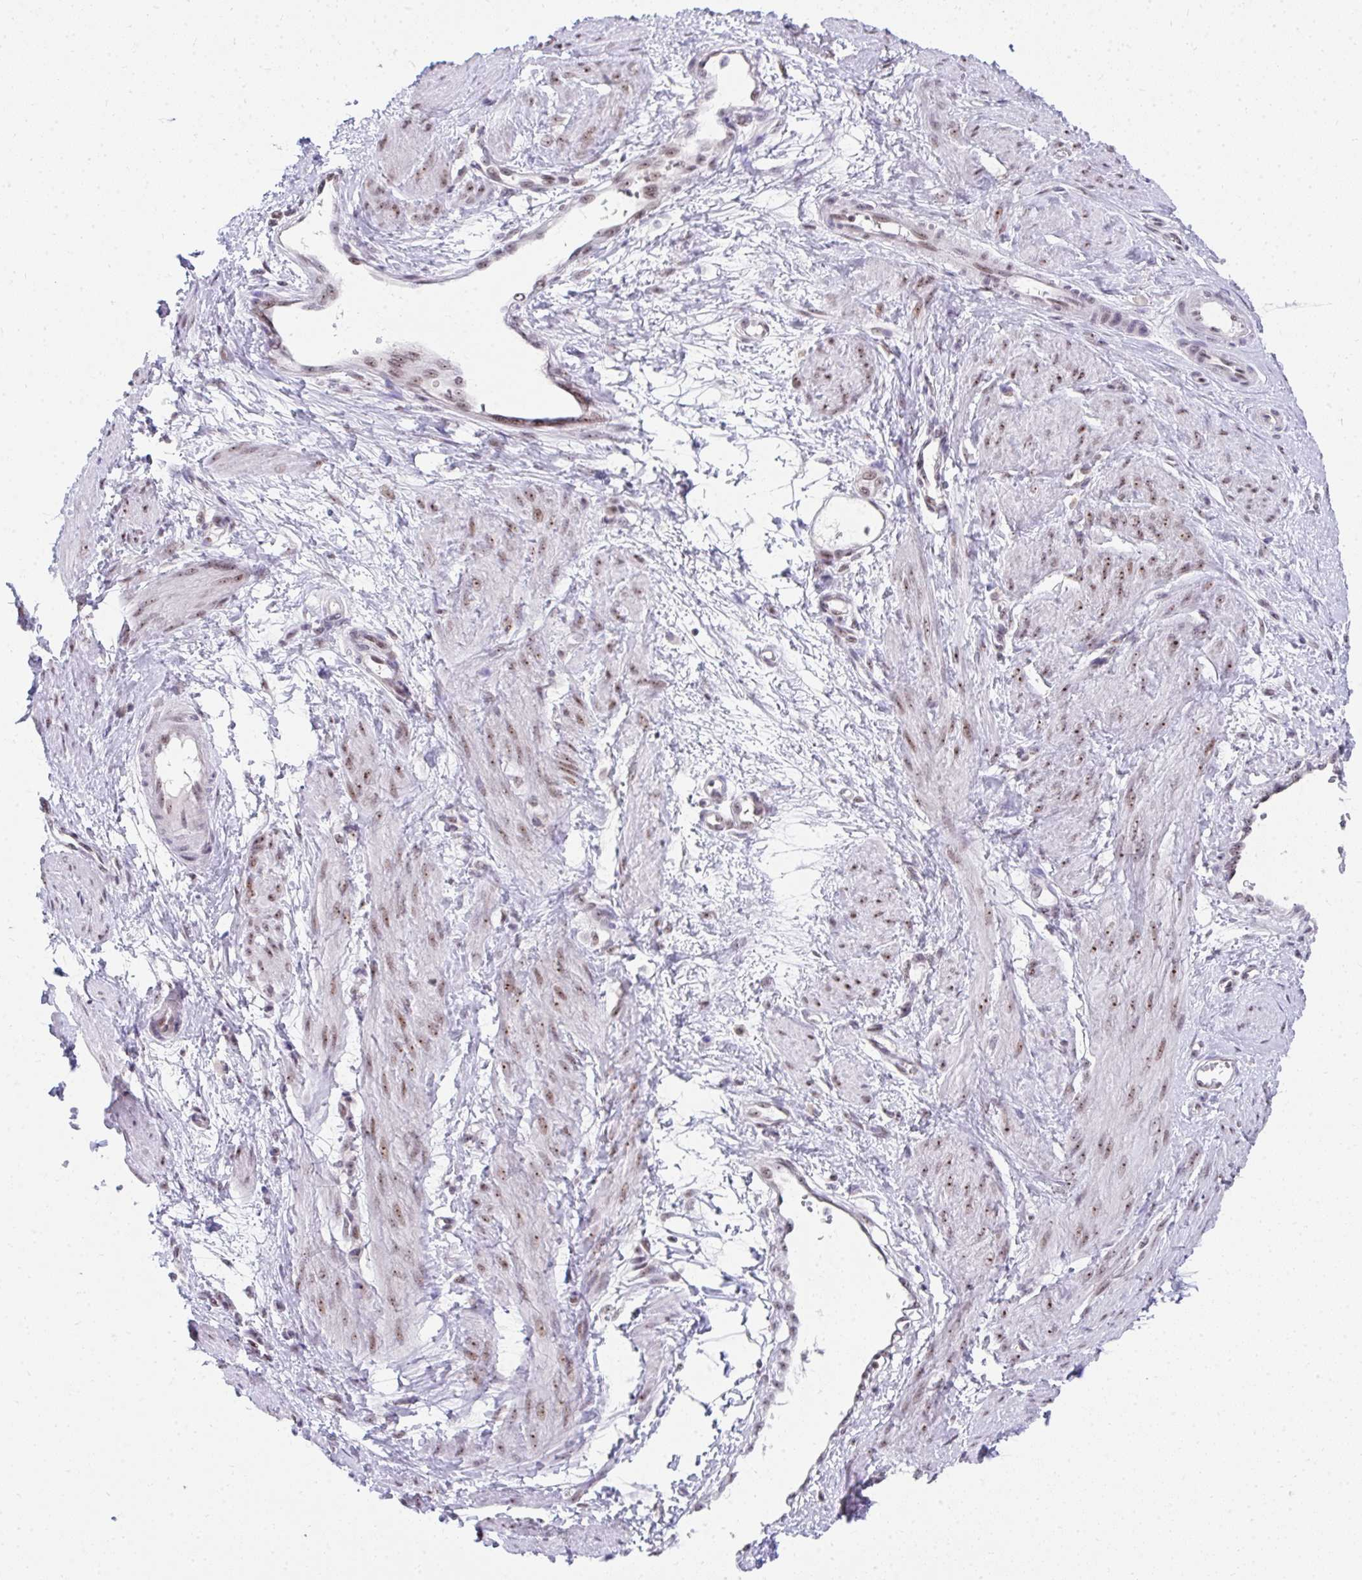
{"staining": {"intensity": "moderate", "quantity": "25%-75%", "location": "nuclear"}, "tissue": "smooth muscle", "cell_type": "Smooth muscle cells", "image_type": "normal", "snomed": [{"axis": "morphology", "description": "Normal tissue, NOS"}, {"axis": "topography", "description": "Smooth muscle"}, {"axis": "topography", "description": "Uterus"}], "caption": "Unremarkable smooth muscle displays moderate nuclear expression in approximately 25%-75% of smooth muscle cells, visualized by immunohistochemistry. The staining was performed using DAB to visualize the protein expression in brown, while the nuclei were stained in blue with hematoxylin (Magnification: 20x).", "gene": "HIRA", "patient": {"sex": "female", "age": 39}}